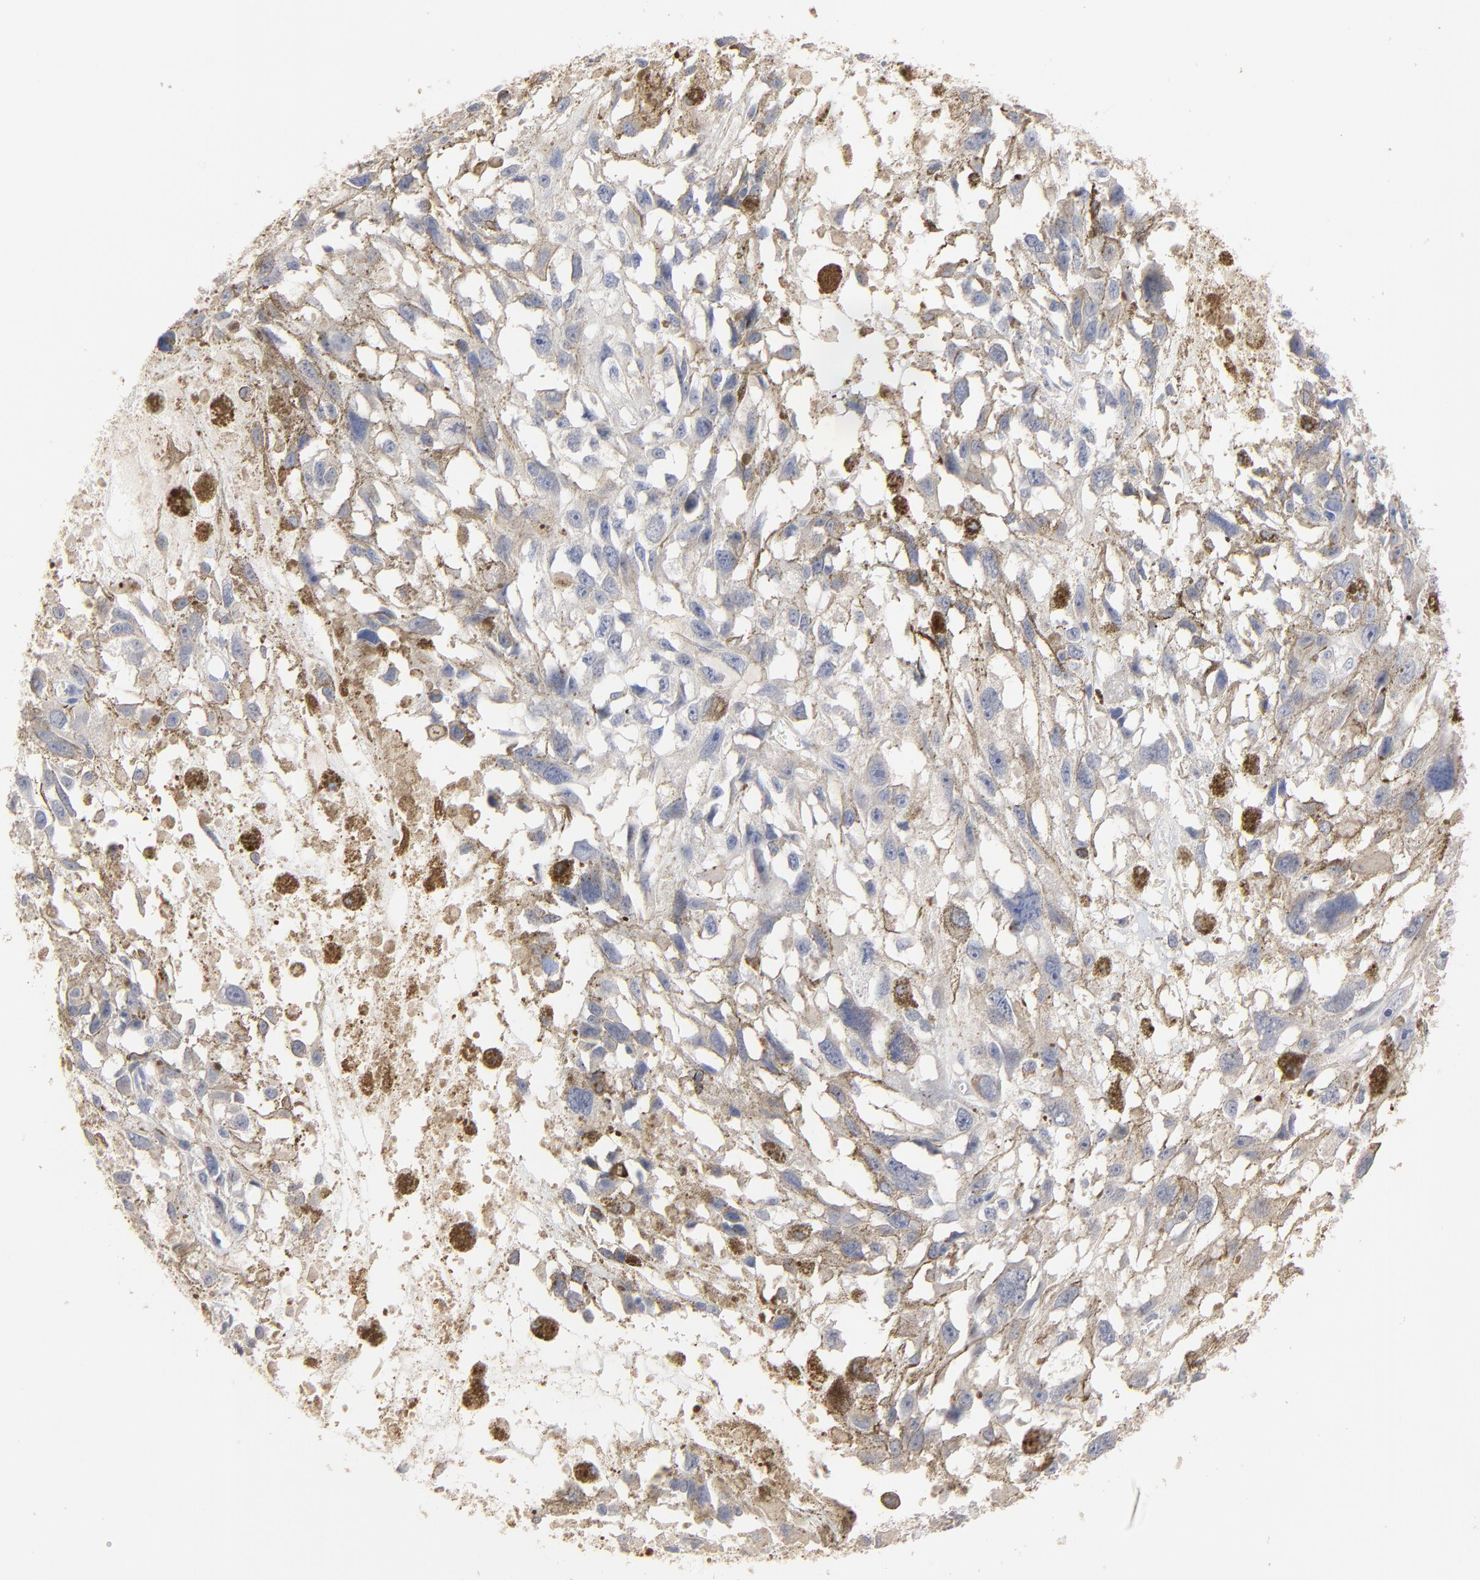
{"staining": {"intensity": "weak", "quantity": "25%-75%", "location": "cytoplasmic/membranous"}, "tissue": "melanoma", "cell_type": "Tumor cells", "image_type": "cancer", "snomed": [{"axis": "morphology", "description": "Malignant melanoma, Metastatic site"}, {"axis": "topography", "description": "Lymph node"}], "caption": "Protein expression by immunohistochemistry displays weak cytoplasmic/membranous staining in about 25%-75% of tumor cells in malignant melanoma (metastatic site). (DAB = brown stain, brightfield microscopy at high magnification).", "gene": "FANCB", "patient": {"sex": "male", "age": 59}}